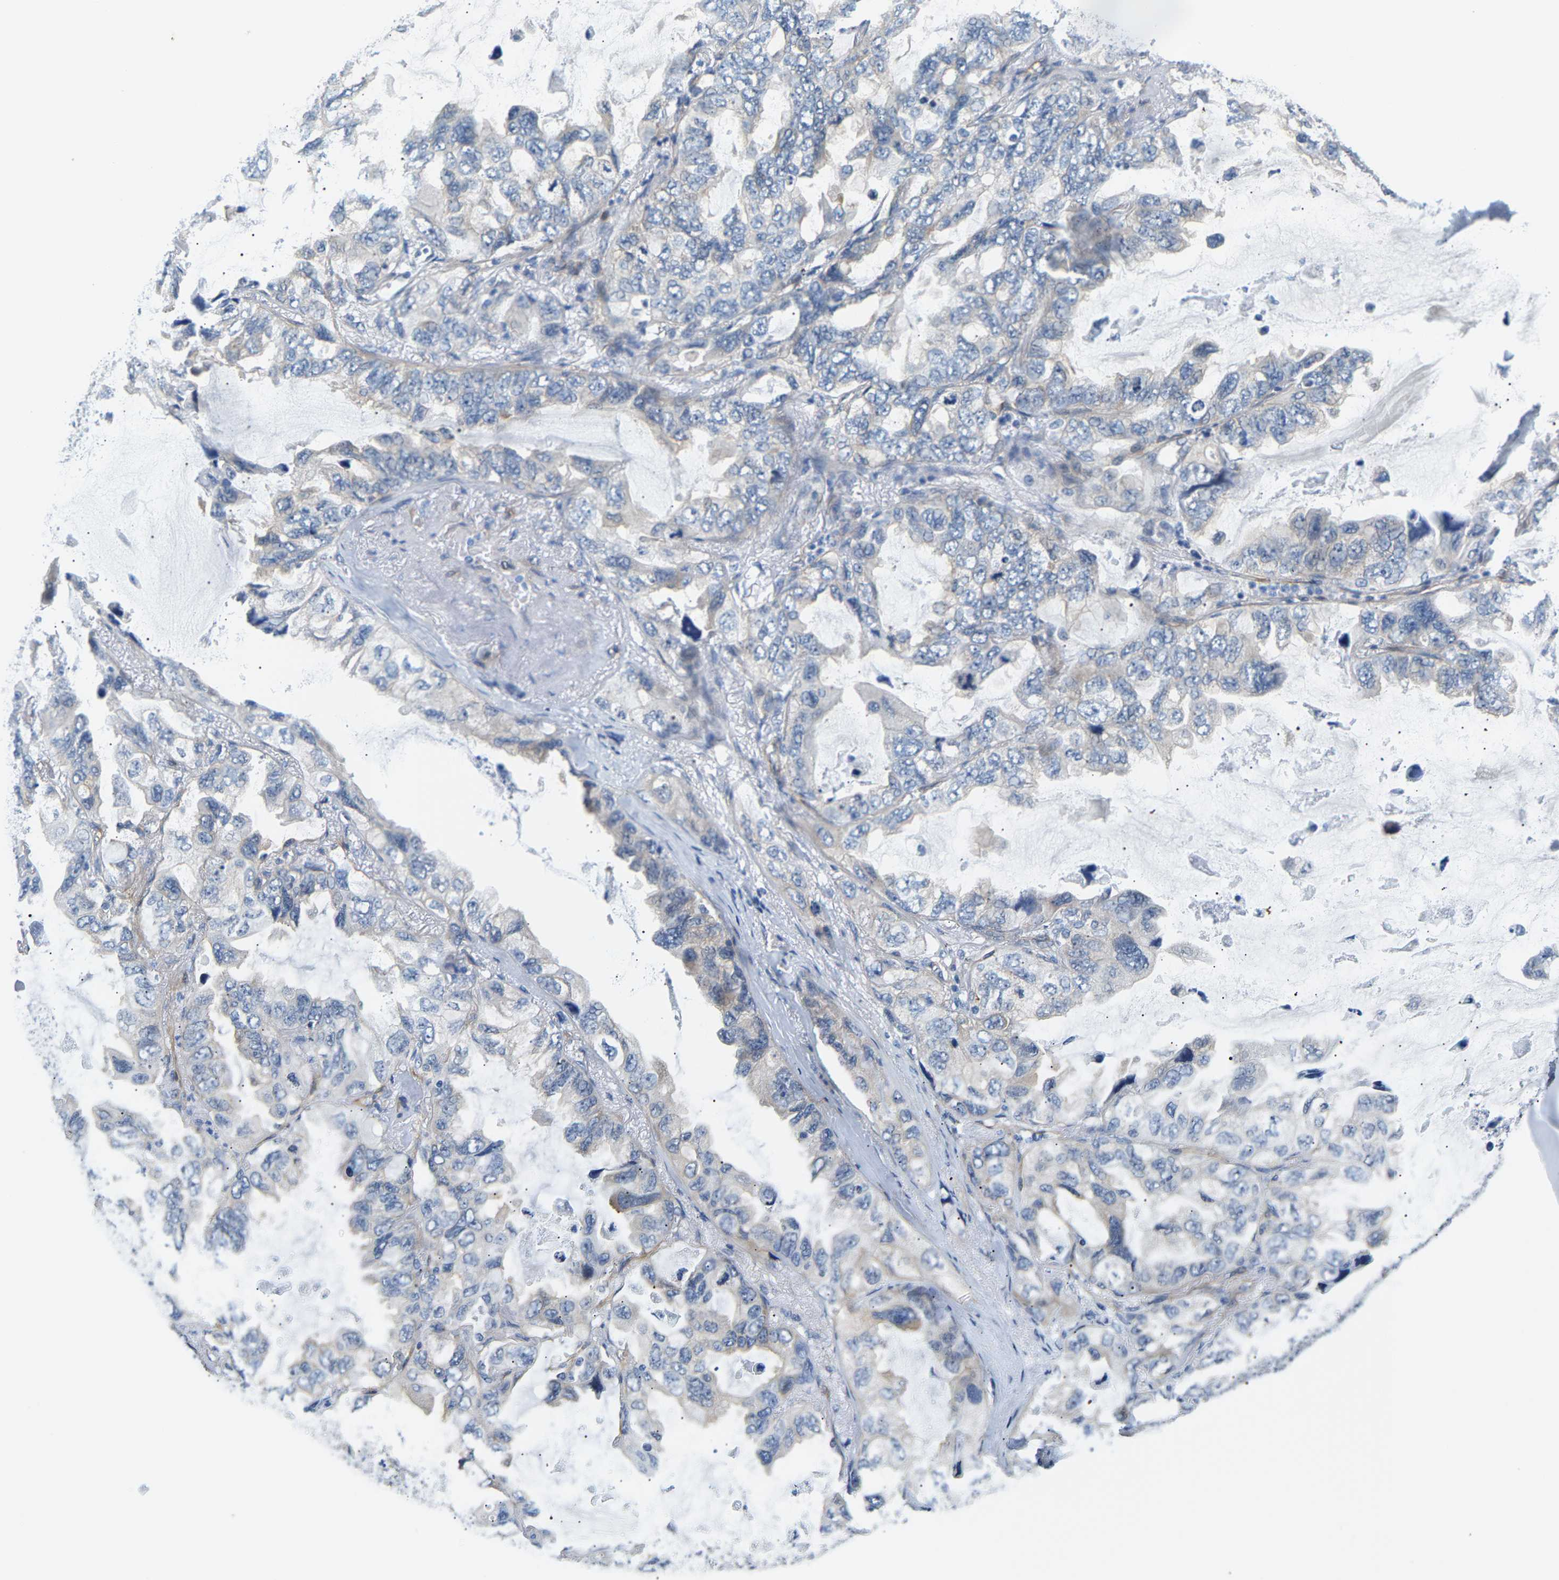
{"staining": {"intensity": "negative", "quantity": "none", "location": "none"}, "tissue": "lung cancer", "cell_type": "Tumor cells", "image_type": "cancer", "snomed": [{"axis": "morphology", "description": "Squamous cell carcinoma, NOS"}, {"axis": "topography", "description": "Lung"}], "caption": "Tumor cells show no significant protein expression in lung squamous cell carcinoma. Nuclei are stained in blue.", "gene": "PAWR", "patient": {"sex": "female", "age": 73}}